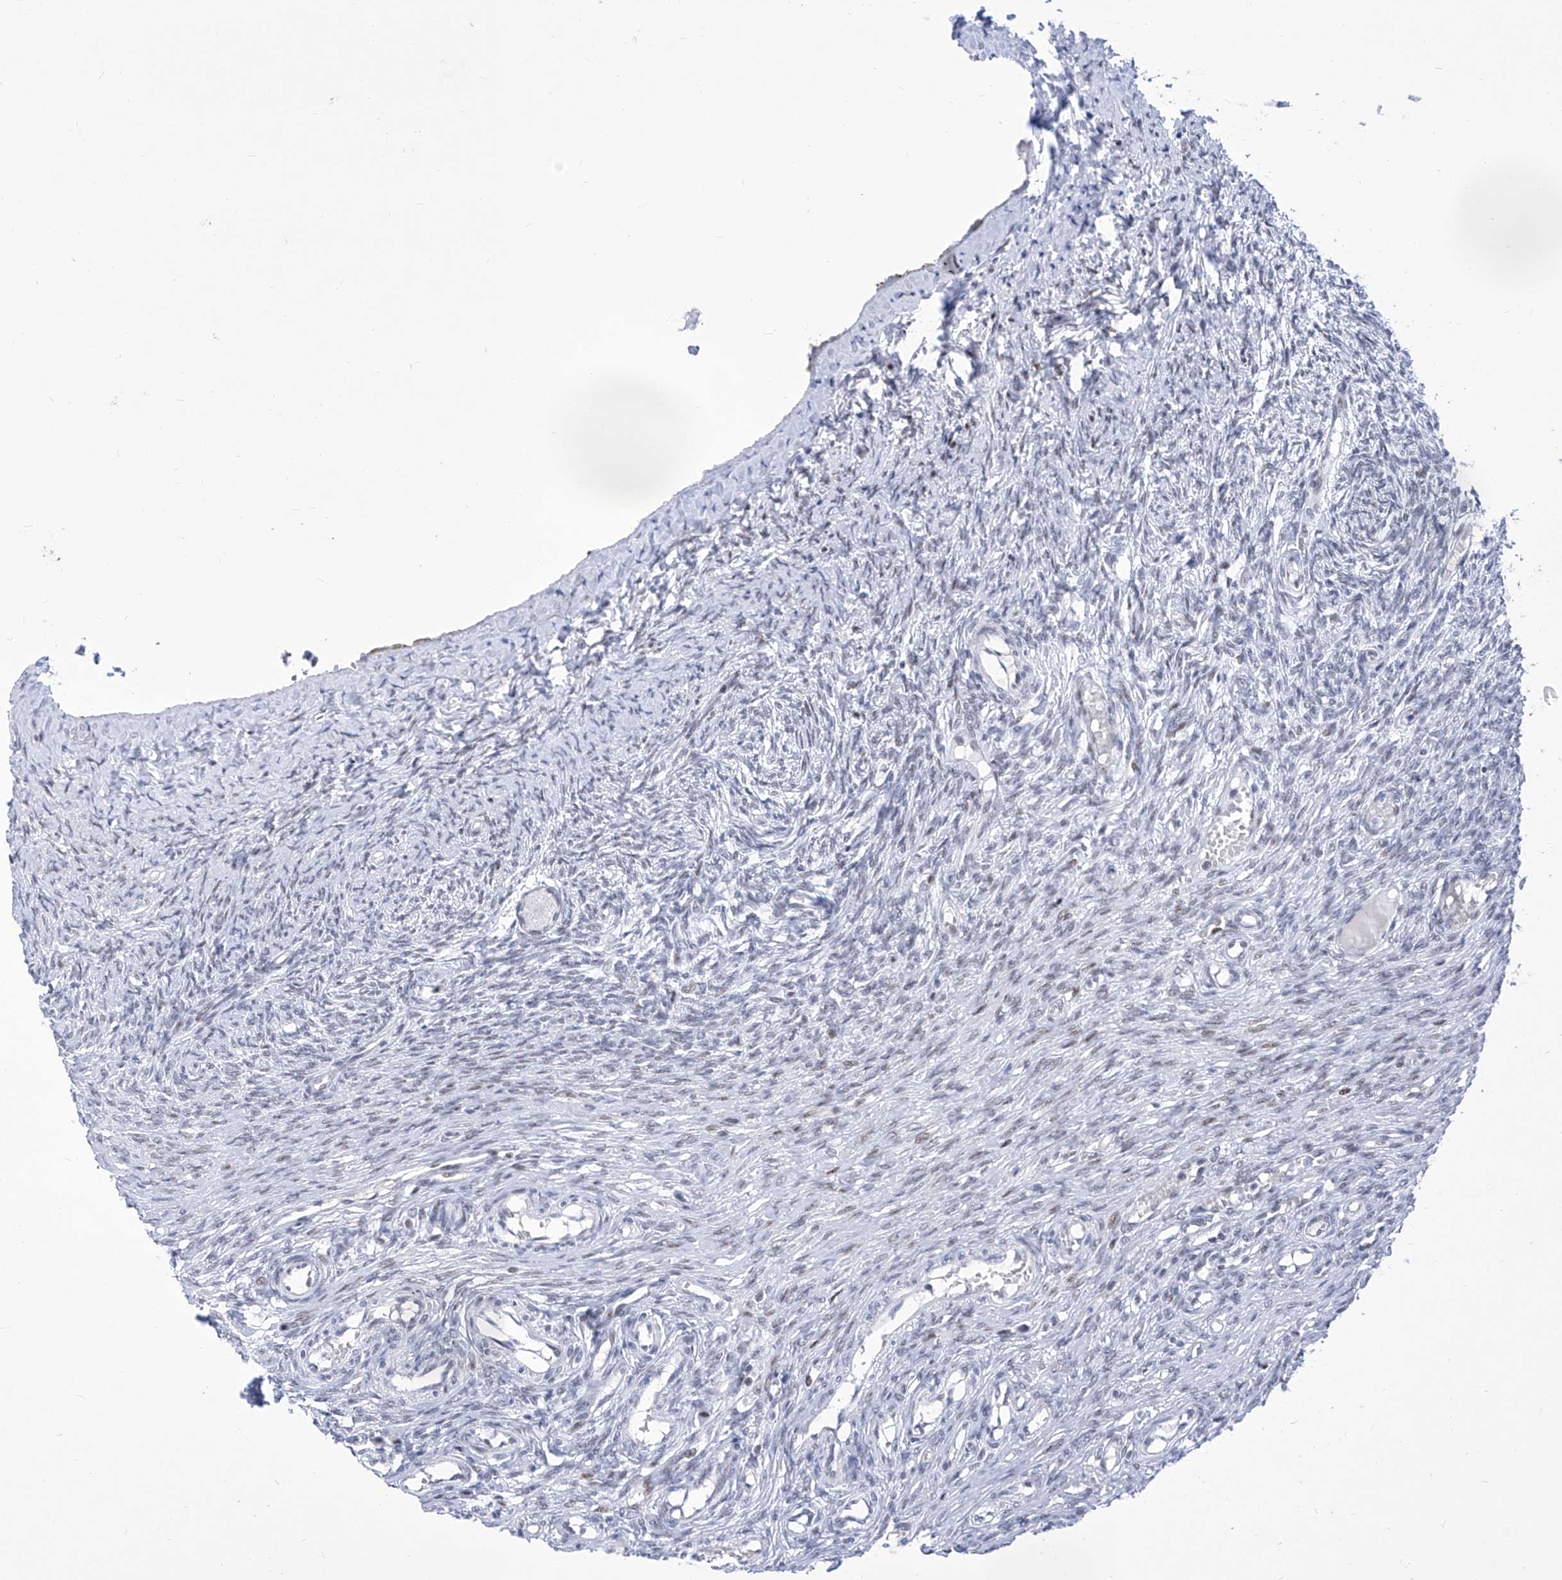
{"staining": {"intensity": "negative", "quantity": "none", "location": "none"}, "tissue": "ovary", "cell_type": "Follicle cells", "image_type": "normal", "snomed": [{"axis": "morphology", "description": "Adenocarcinoma, NOS"}, {"axis": "topography", "description": "Endometrium"}], "caption": "Protein analysis of unremarkable ovary demonstrates no significant positivity in follicle cells.", "gene": "SART1", "patient": {"sex": "female", "age": 32}}